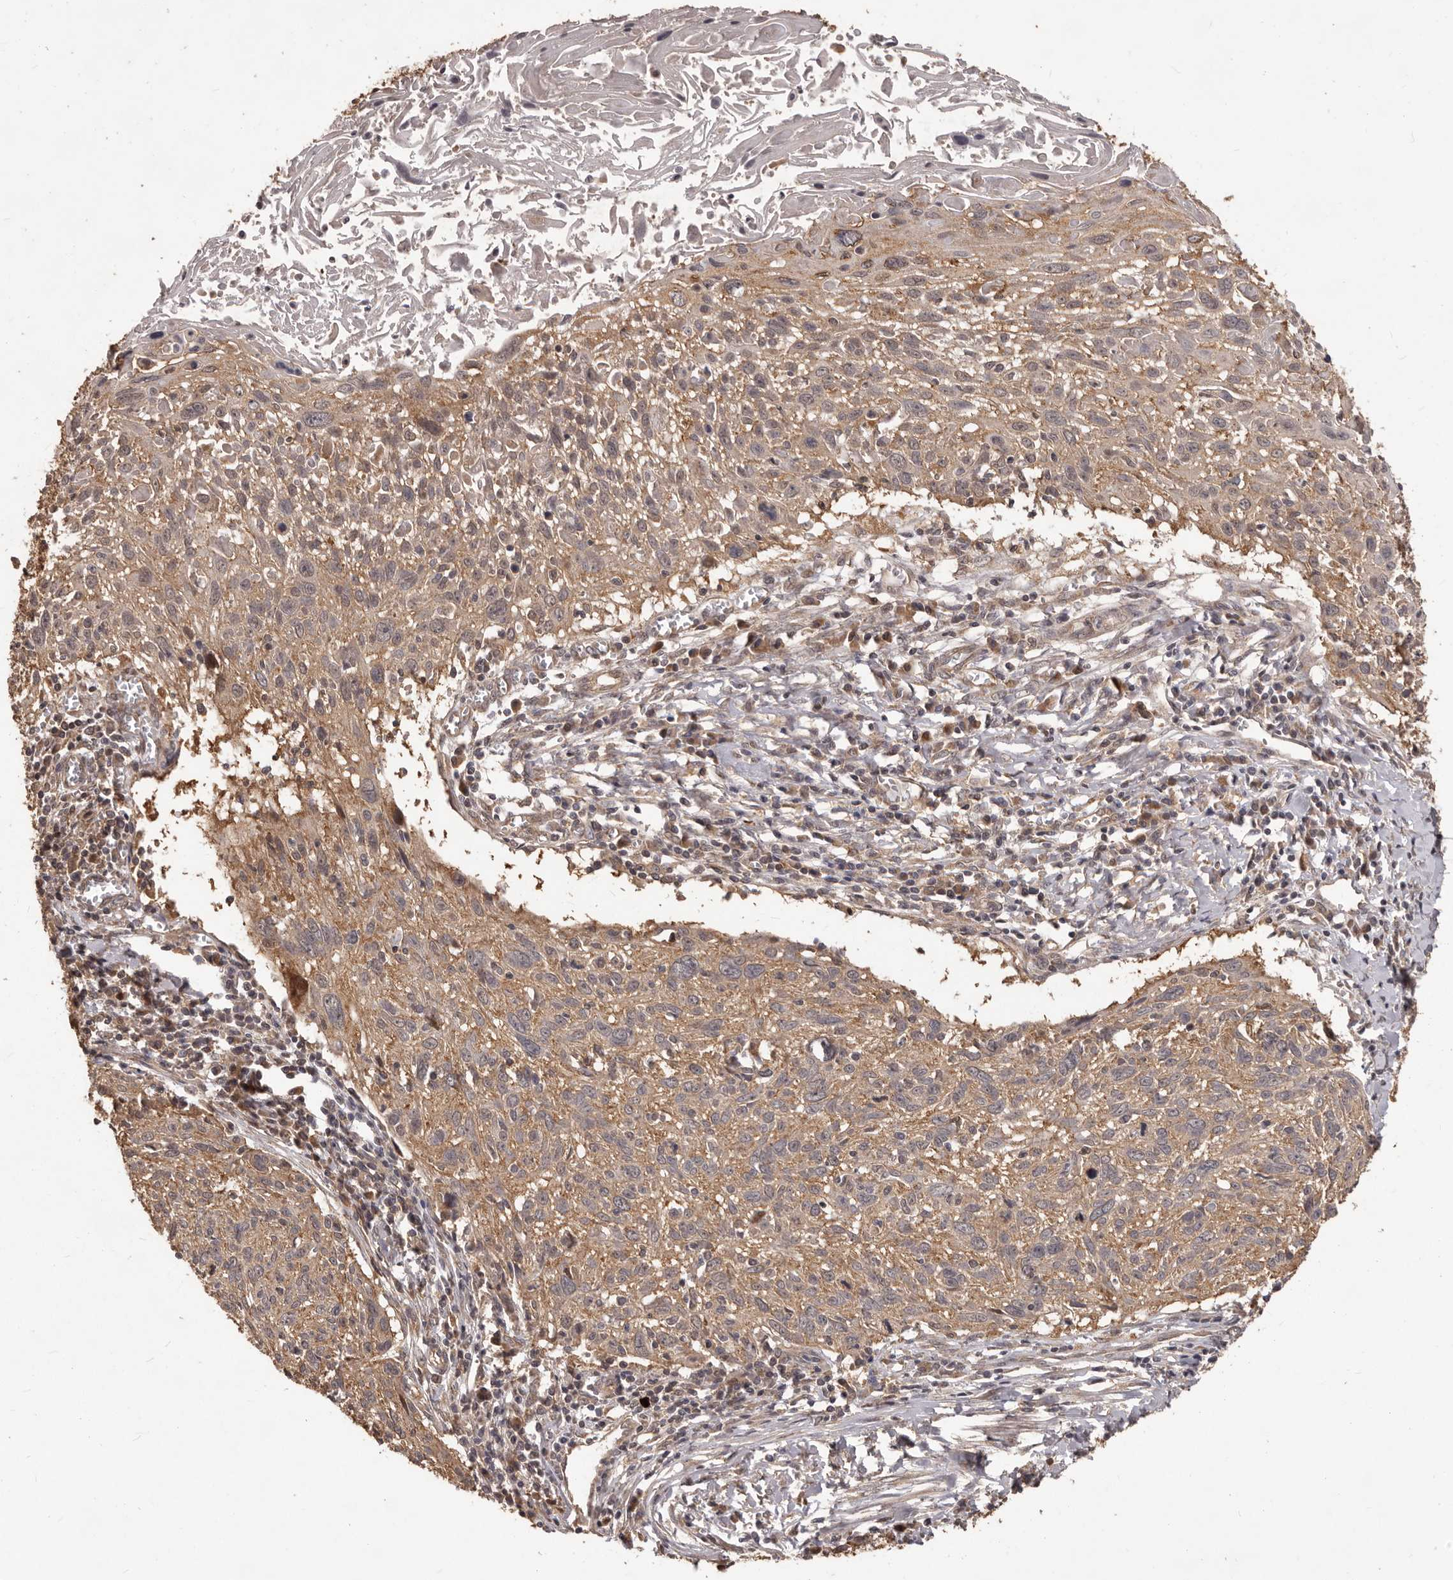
{"staining": {"intensity": "moderate", "quantity": ">75%", "location": "cytoplasmic/membranous"}, "tissue": "cervical cancer", "cell_type": "Tumor cells", "image_type": "cancer", "snomed": [{"axis": "morphology", "description": "Squamous cell carcinoma, NOS"}, {"axis": "topography", "description": "Cervix"}], "caption": "IHC (DAB (3,3'-diaminobenzidine)) staining of cervical cancer demonstrates moderate cytoplasmic/membranous protein expression in about >75% of tumor cells.", "gene": "MTO1", "patient": {"sex": "female", "age": 51}}